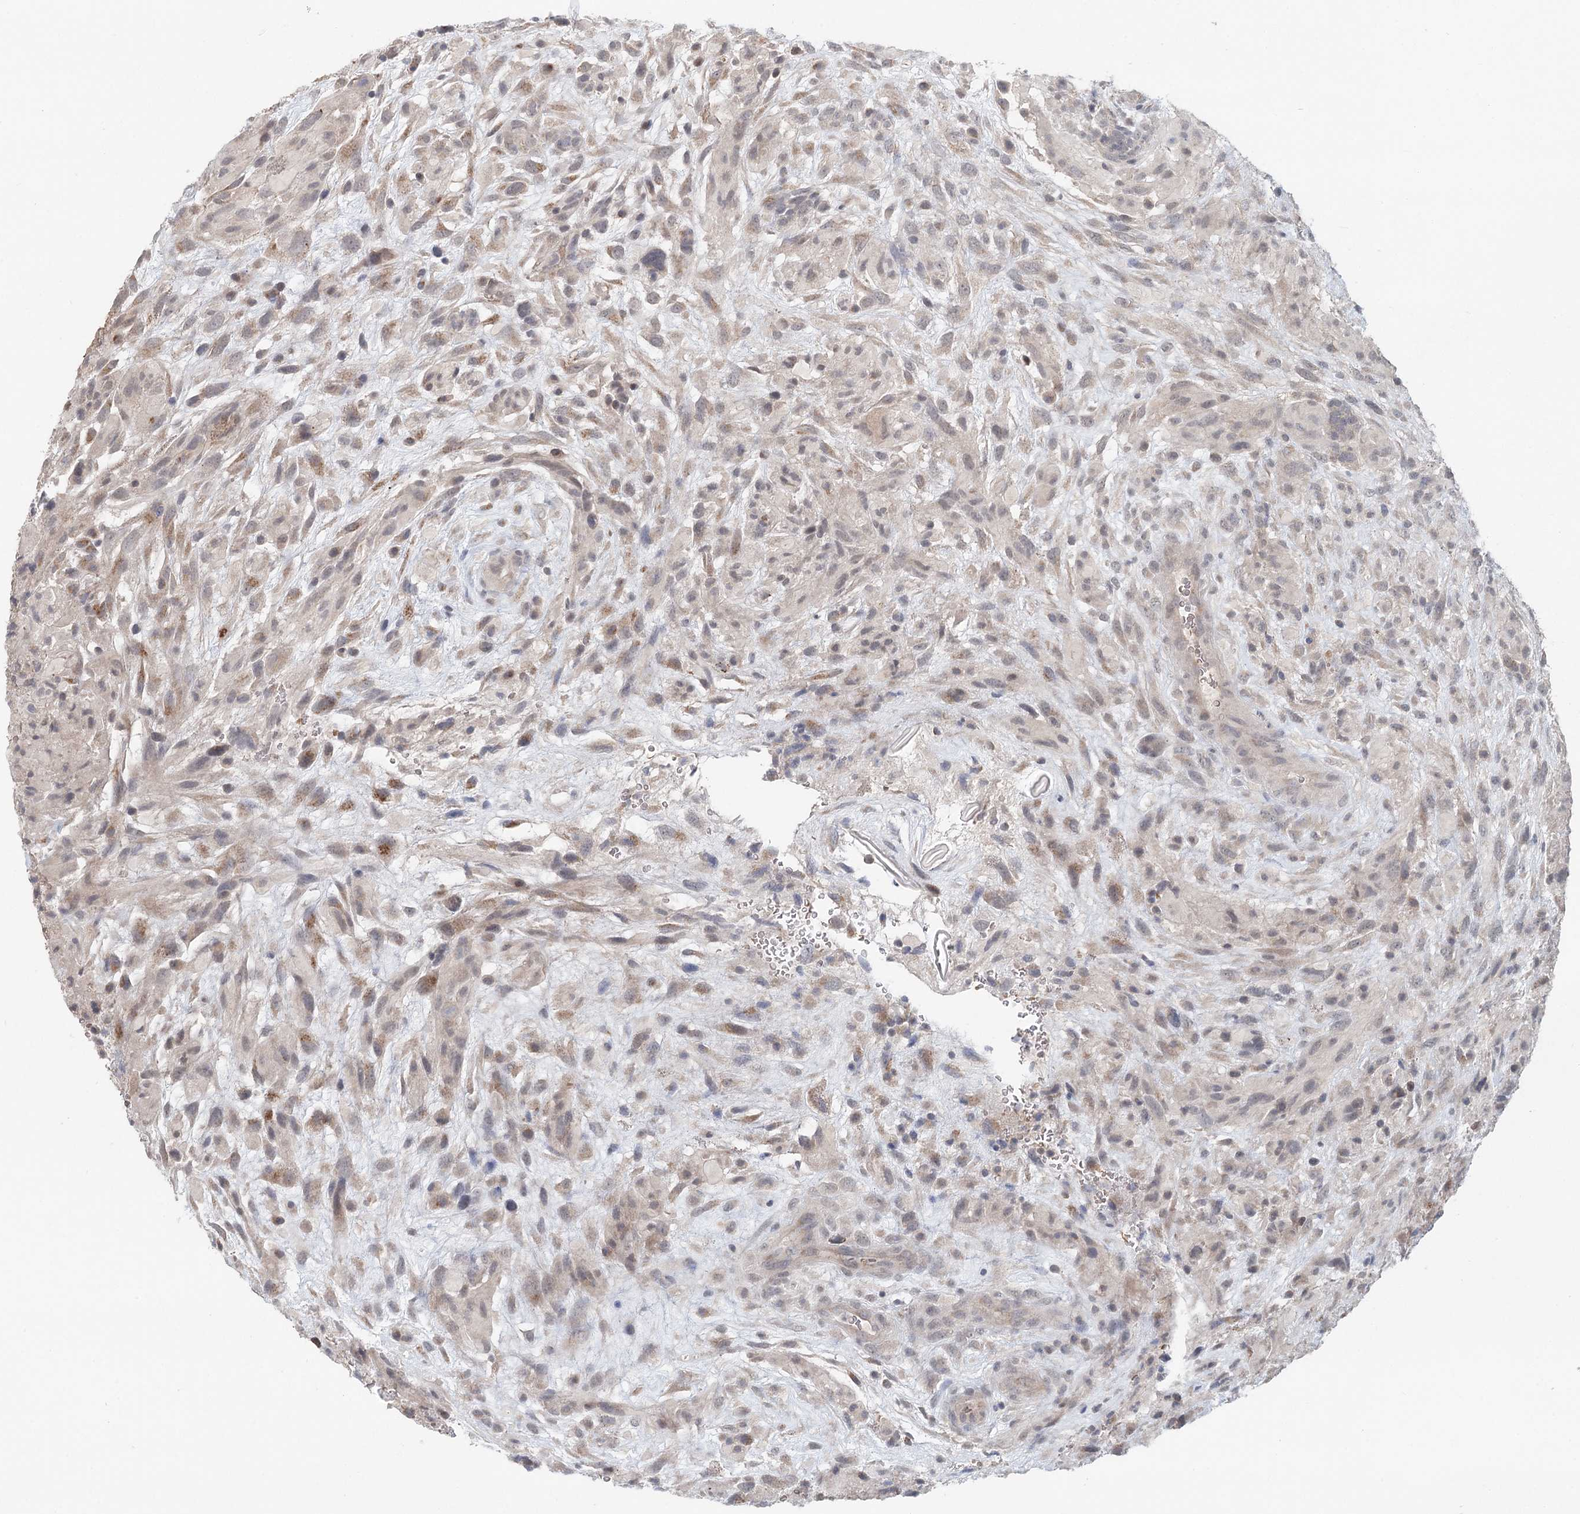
{"staining": {"intensity": "weak", "quantity": "<25%", "location": "cytoplasmic/membranous"}, "tissue": "glioma", "cell_type": "Tumor cells", "image_type": "cancer", "snomed": [{"axis": "morphology", "description": "Glioma, malignant, High grade"}, {"axis": "topography", "description": "Brain"}], "caption": "Image shows no significant protein positivity in tumor cells of malignant high-grade glioma. (DAB (3,3'-diaminobenzidine) IHC with hematoxylin counter stain).", "gene": "FBXO7", "patient": {"sex": "male", "age": 61}}